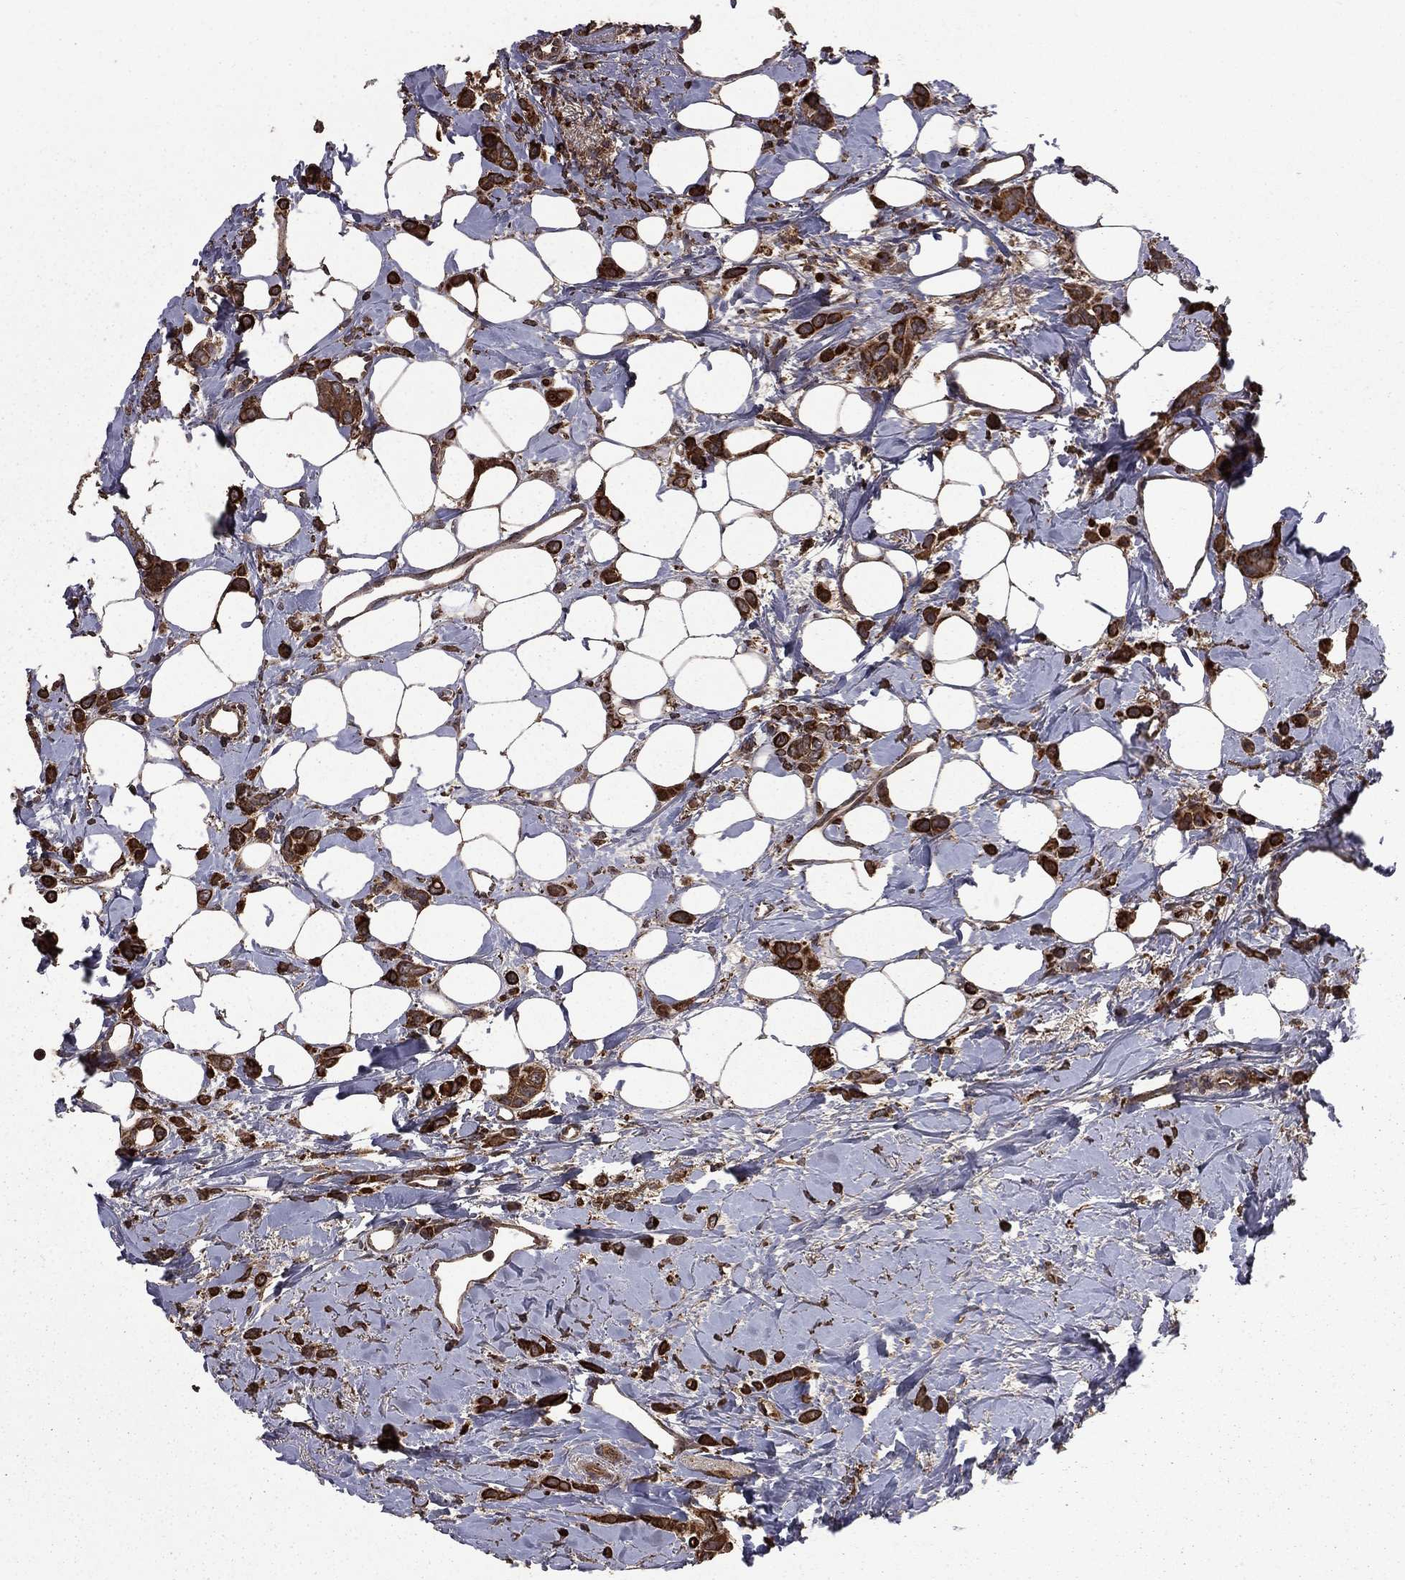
{"staining": {"intensity": "strong", "quantity": ">75%", "location": "cytoplasmic/membranous"}, "tissue": "breast cancer", "cell_type": "Tumor cells", "image_type": "cancer", "snomed": [{"axis": "morphology", "description": "Lobular carcinoma"}, {"axis": "topography", "description": "Breast"}], "caption": "A high amount of strong cytoplasmic/membranous expression is appreciated in about >75% of tumor cells in breast lobular carcinoma tissue.", "gene": "BIRC6", "patient": {"sex": "female", "age": 66}}